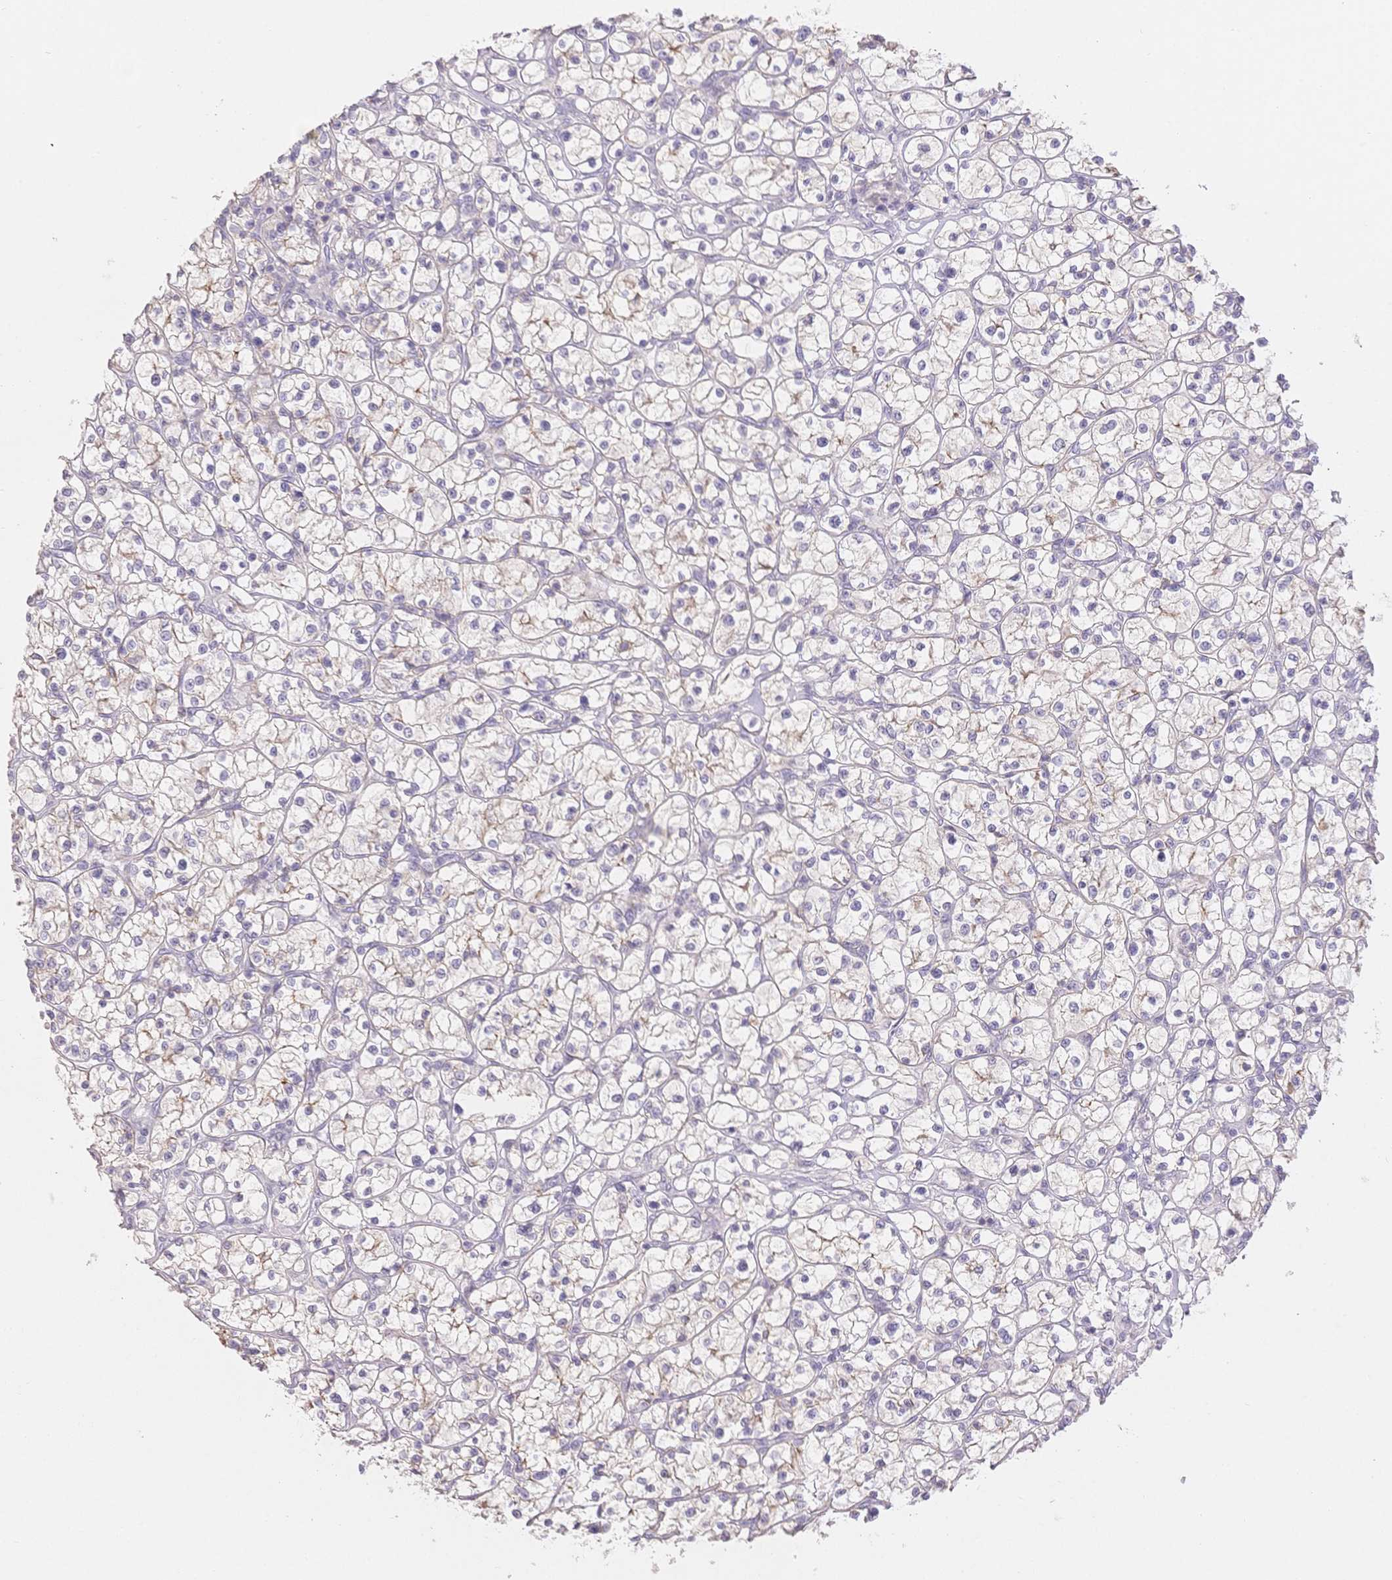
{"staining": {"intensity": "weak", "quantity": "<25%", "location": "cytoplasmic/membranous"}, "tissue": "renal cancer", "cell_type": "Tumor cells", "image_type": "cancer", "snomed": [{"axis": "morphology", "description": "Adenocarcinoma, NOS"}, {"axis": "topography", "description": "Kidney"}], "caption": "There is no significant positivity in tumor cells of adenocarcinoma (renal).", "gene": "SUV39H2", "patient": {"sex": "female", "age": 64}}